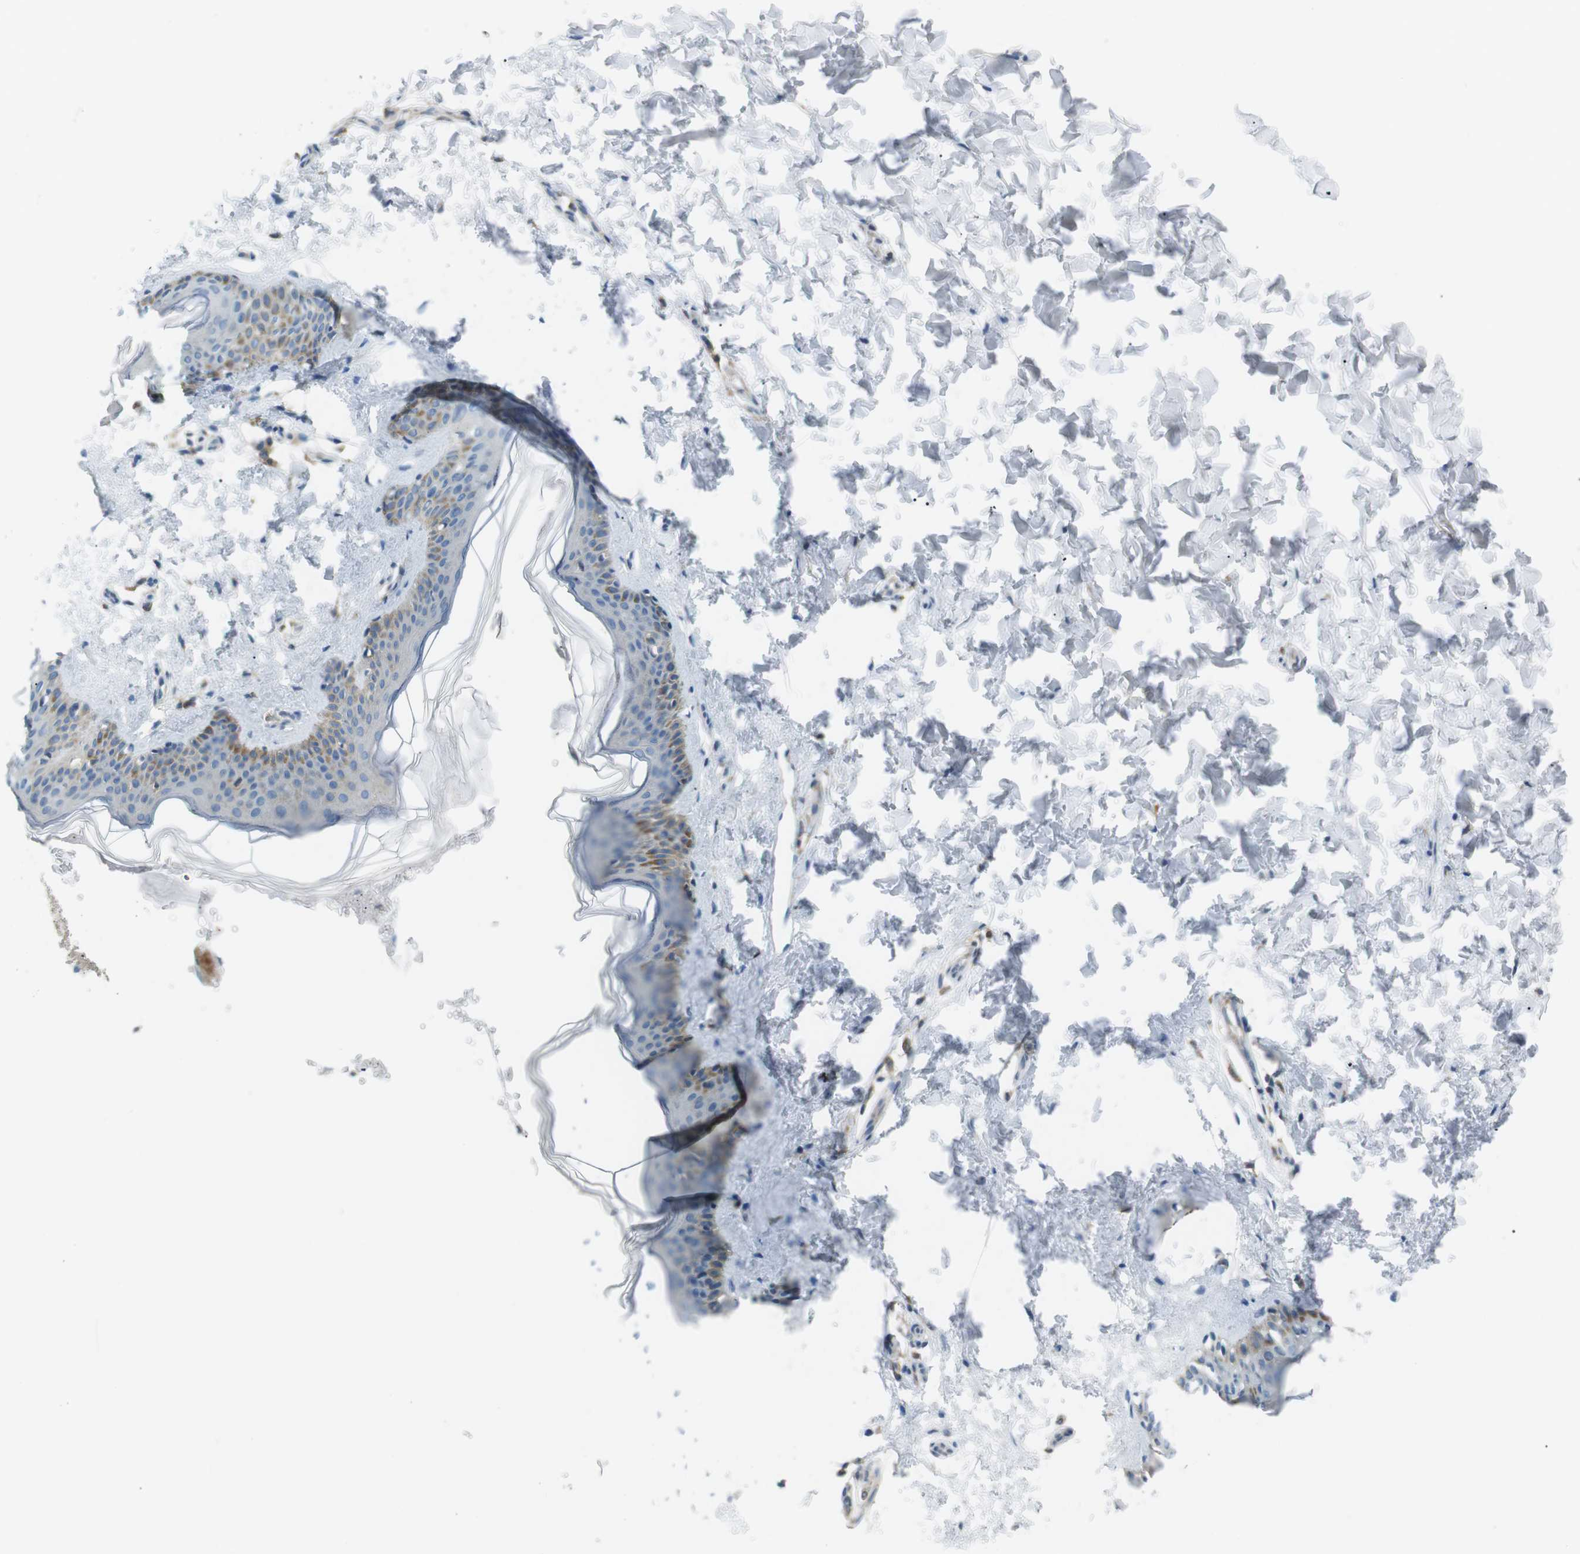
{"staining": {"intensity": "negative", "quantity": "none", "location": "none"}, "tissue": "skin", "cell_type": "Fibroblasts", "image_type": "normal", "snomed": [{"axis": "morphology", "description": "Normal tissue, NOS"}, {"axis": "topography", "description": "Skin"}], "caption": "Immunohistochemical staining of unremarkable skin shows no significant expression in fibroblasts.", "gene": "ARVCF", "patient": {"sex": "female", "age": 41}}